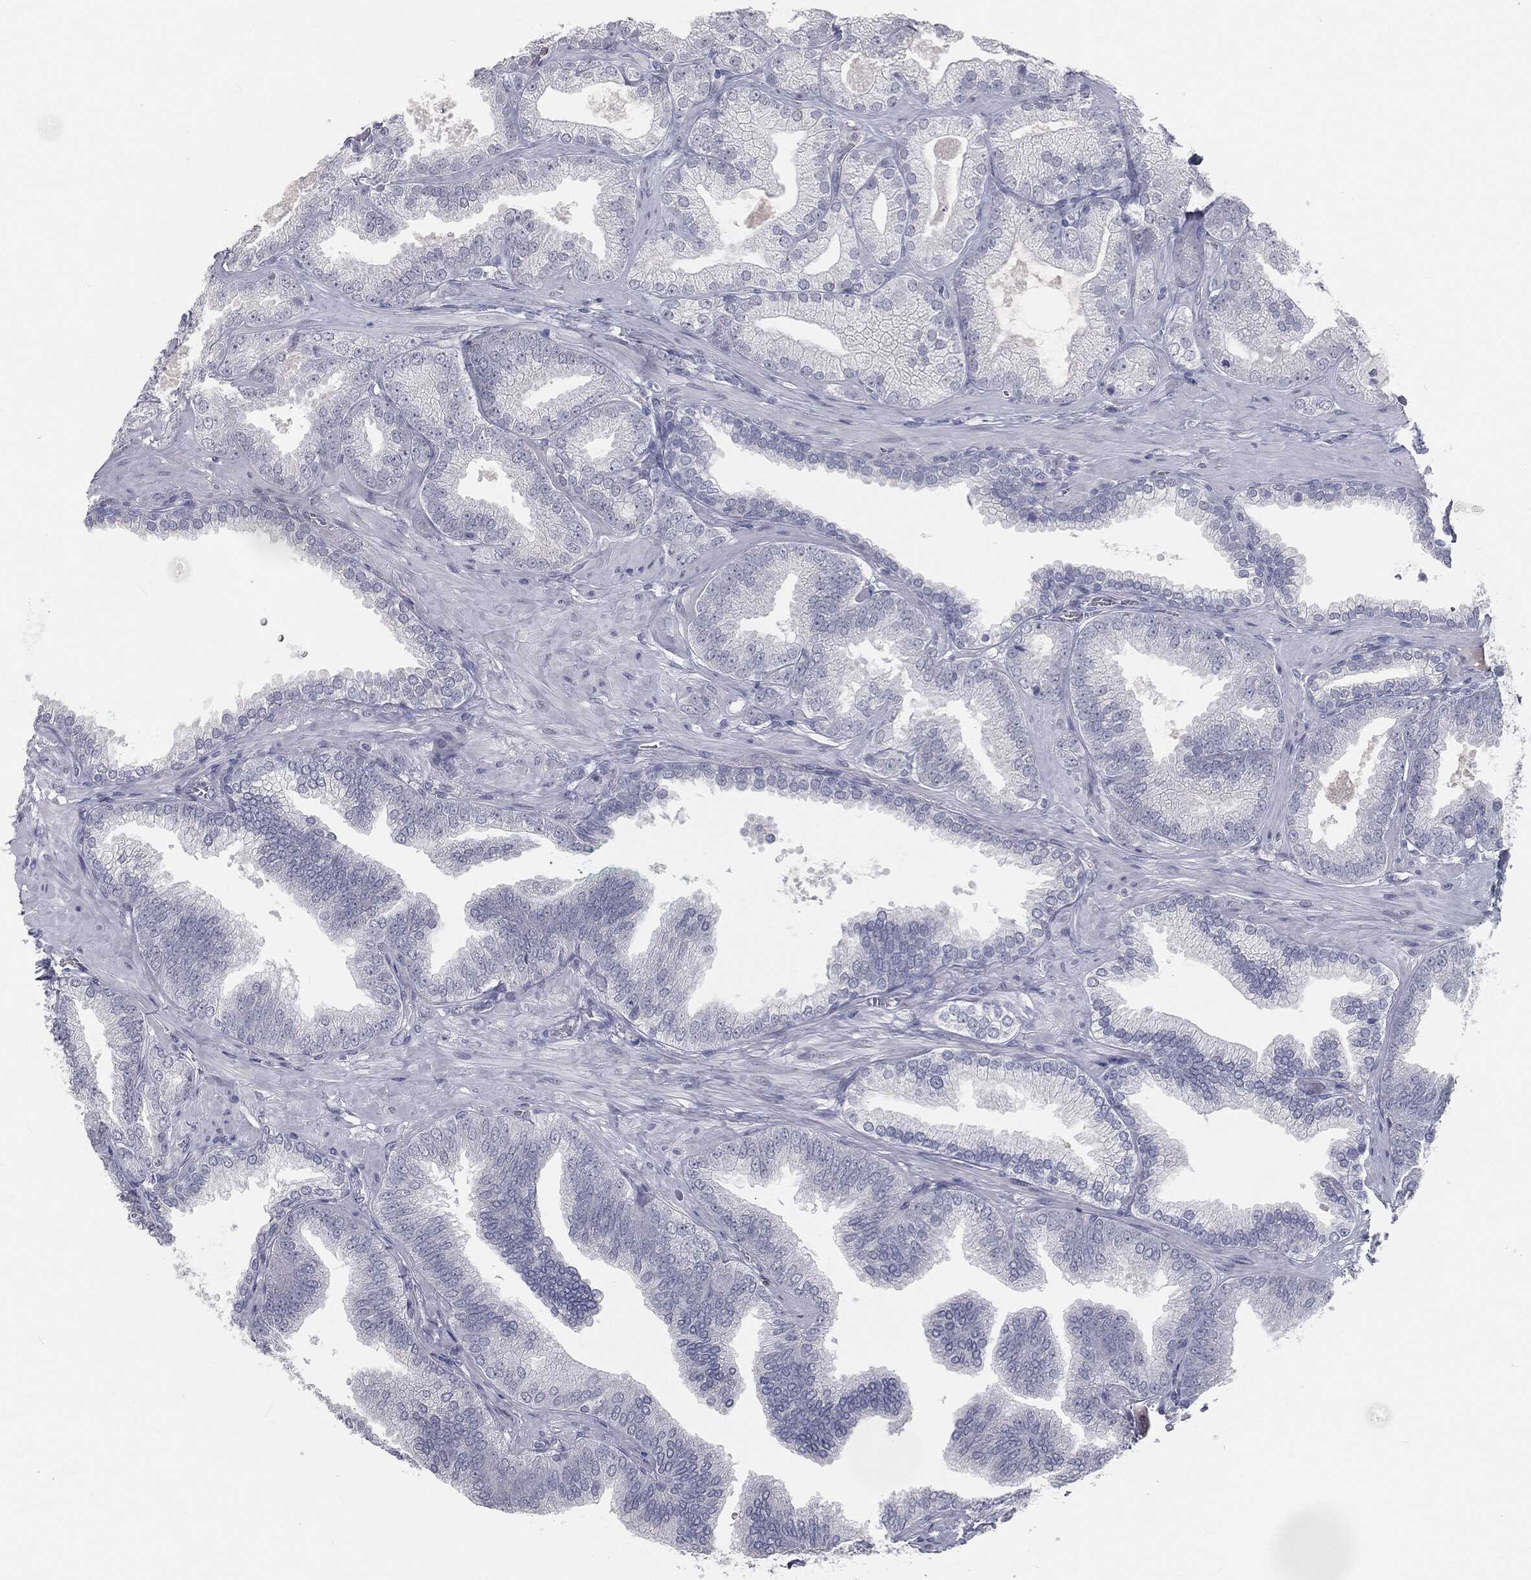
{"staining": {"intensity": "negative", "quantity": "none", "location": "none"}, "tissue": "prostate cancer", "cell_type": "Tumor cells", "image_type": "cancer", "snomed": [{"axis": "morphology", "description": "Adenocarcinoma, High grade"}, {"axis": "topography", "description": "Prostate"}], "caption": "Tumor cells show no significant positivity in adenocarcinoma (high-grade) (prostate).", "gene": "PRAME", "patient": {"sex": "male", "age": 68}}